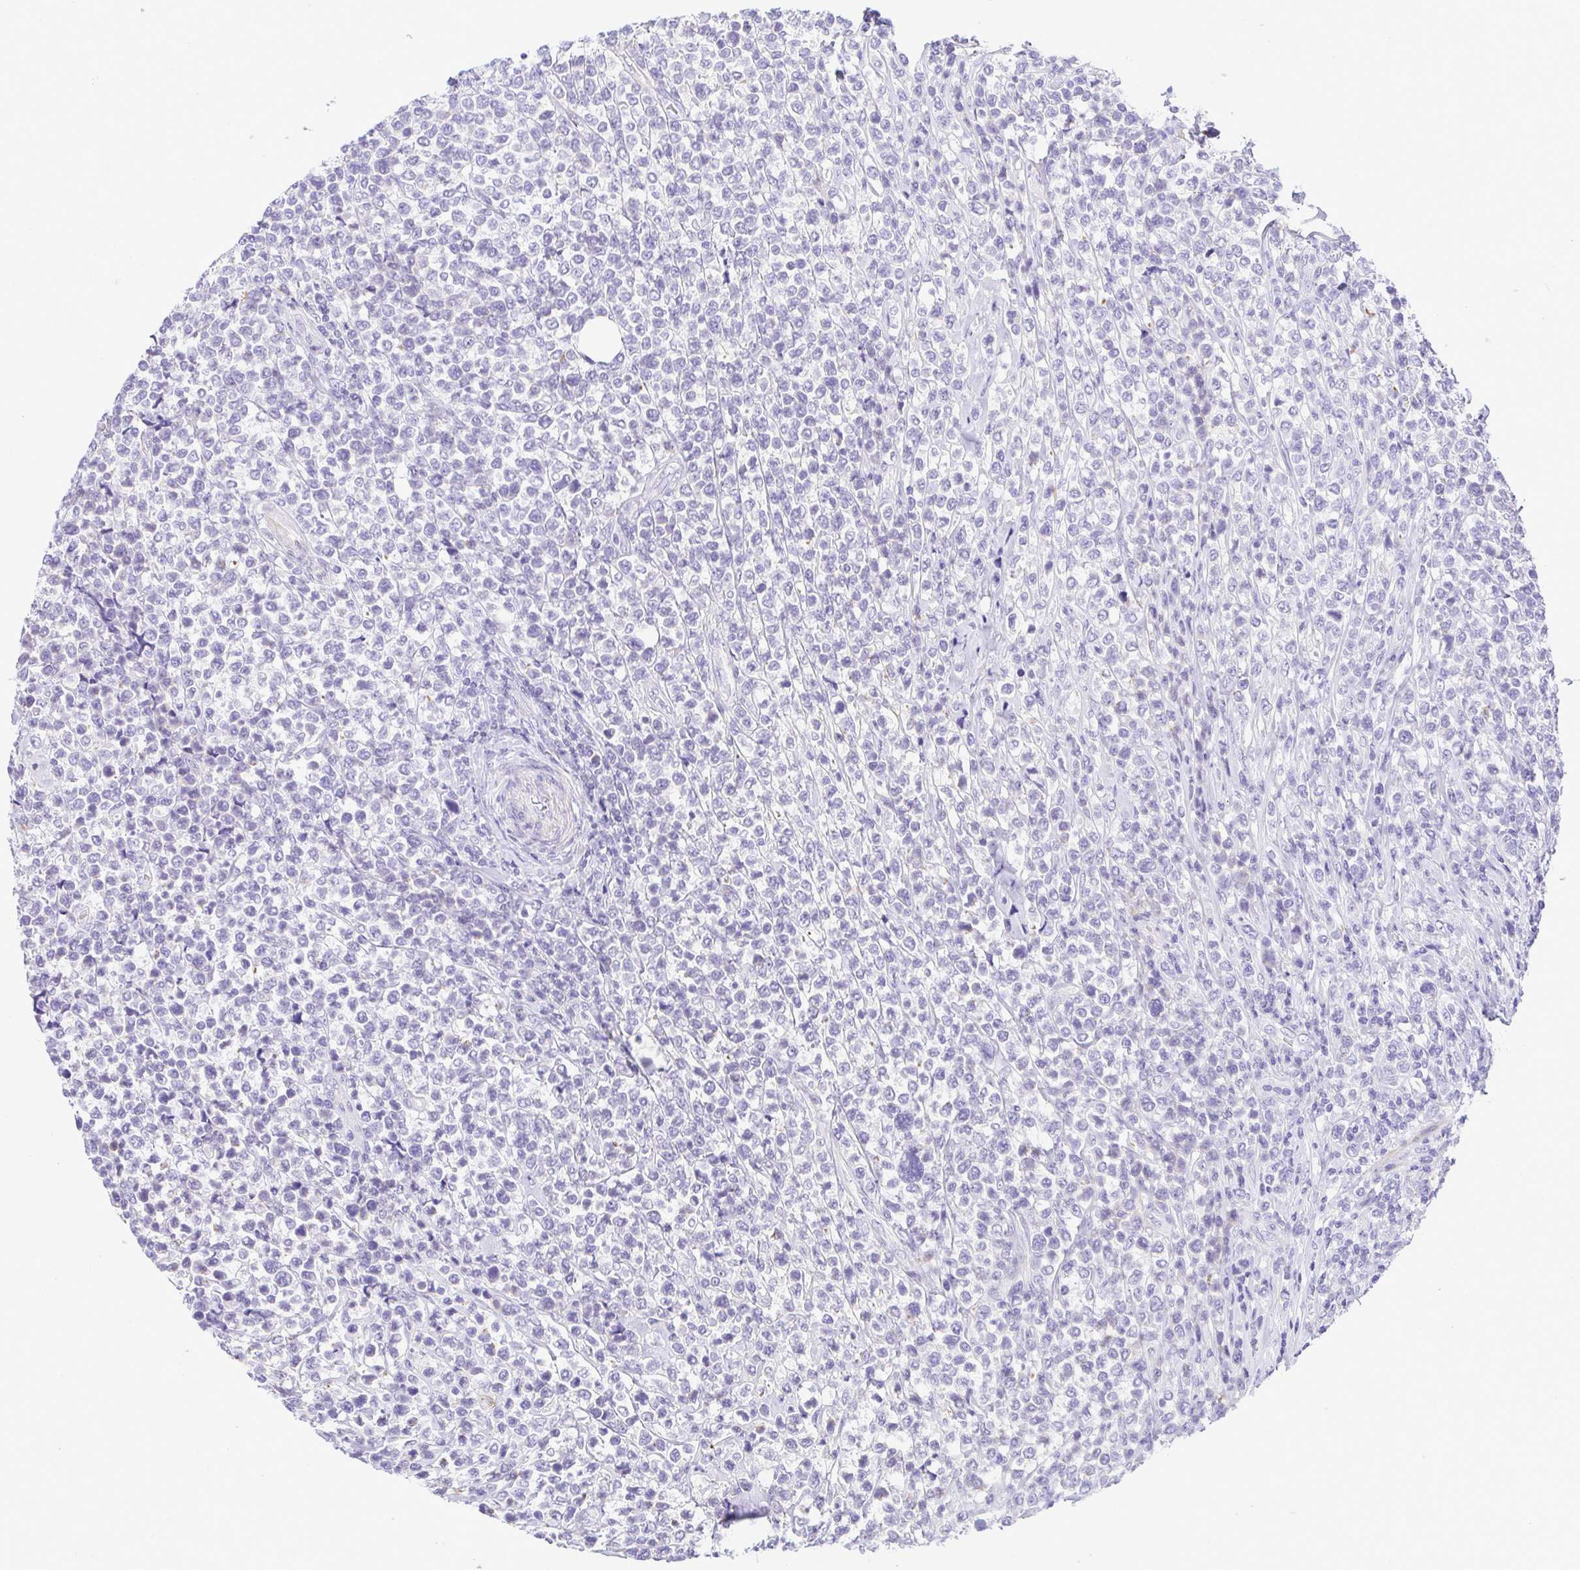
{"staining": {"intensity": "negative", "quantity": "none", "location": "none"}, "tissue": "lymphoma", "cell_type": "Tumor cells", "image_type": "cancer", "snomed": [{"axis": "morphology", "description": "Malignant lymphoma, non-Hodgkin's type, High grade"}, {"axis": "topography", "description": "Soft tissue"}], "caption": "Immunohistochemistry (IHC) photomicrograph of neoplastic tissue: human high-grade malignant lymphoma, non-Hodgkin's type stained with DAB (3,3'-diaminobenzidine) shows no significant protein staining in tumor cells.", "gene": "GPR182", "patient": {"sex": "female", "age": 56}}